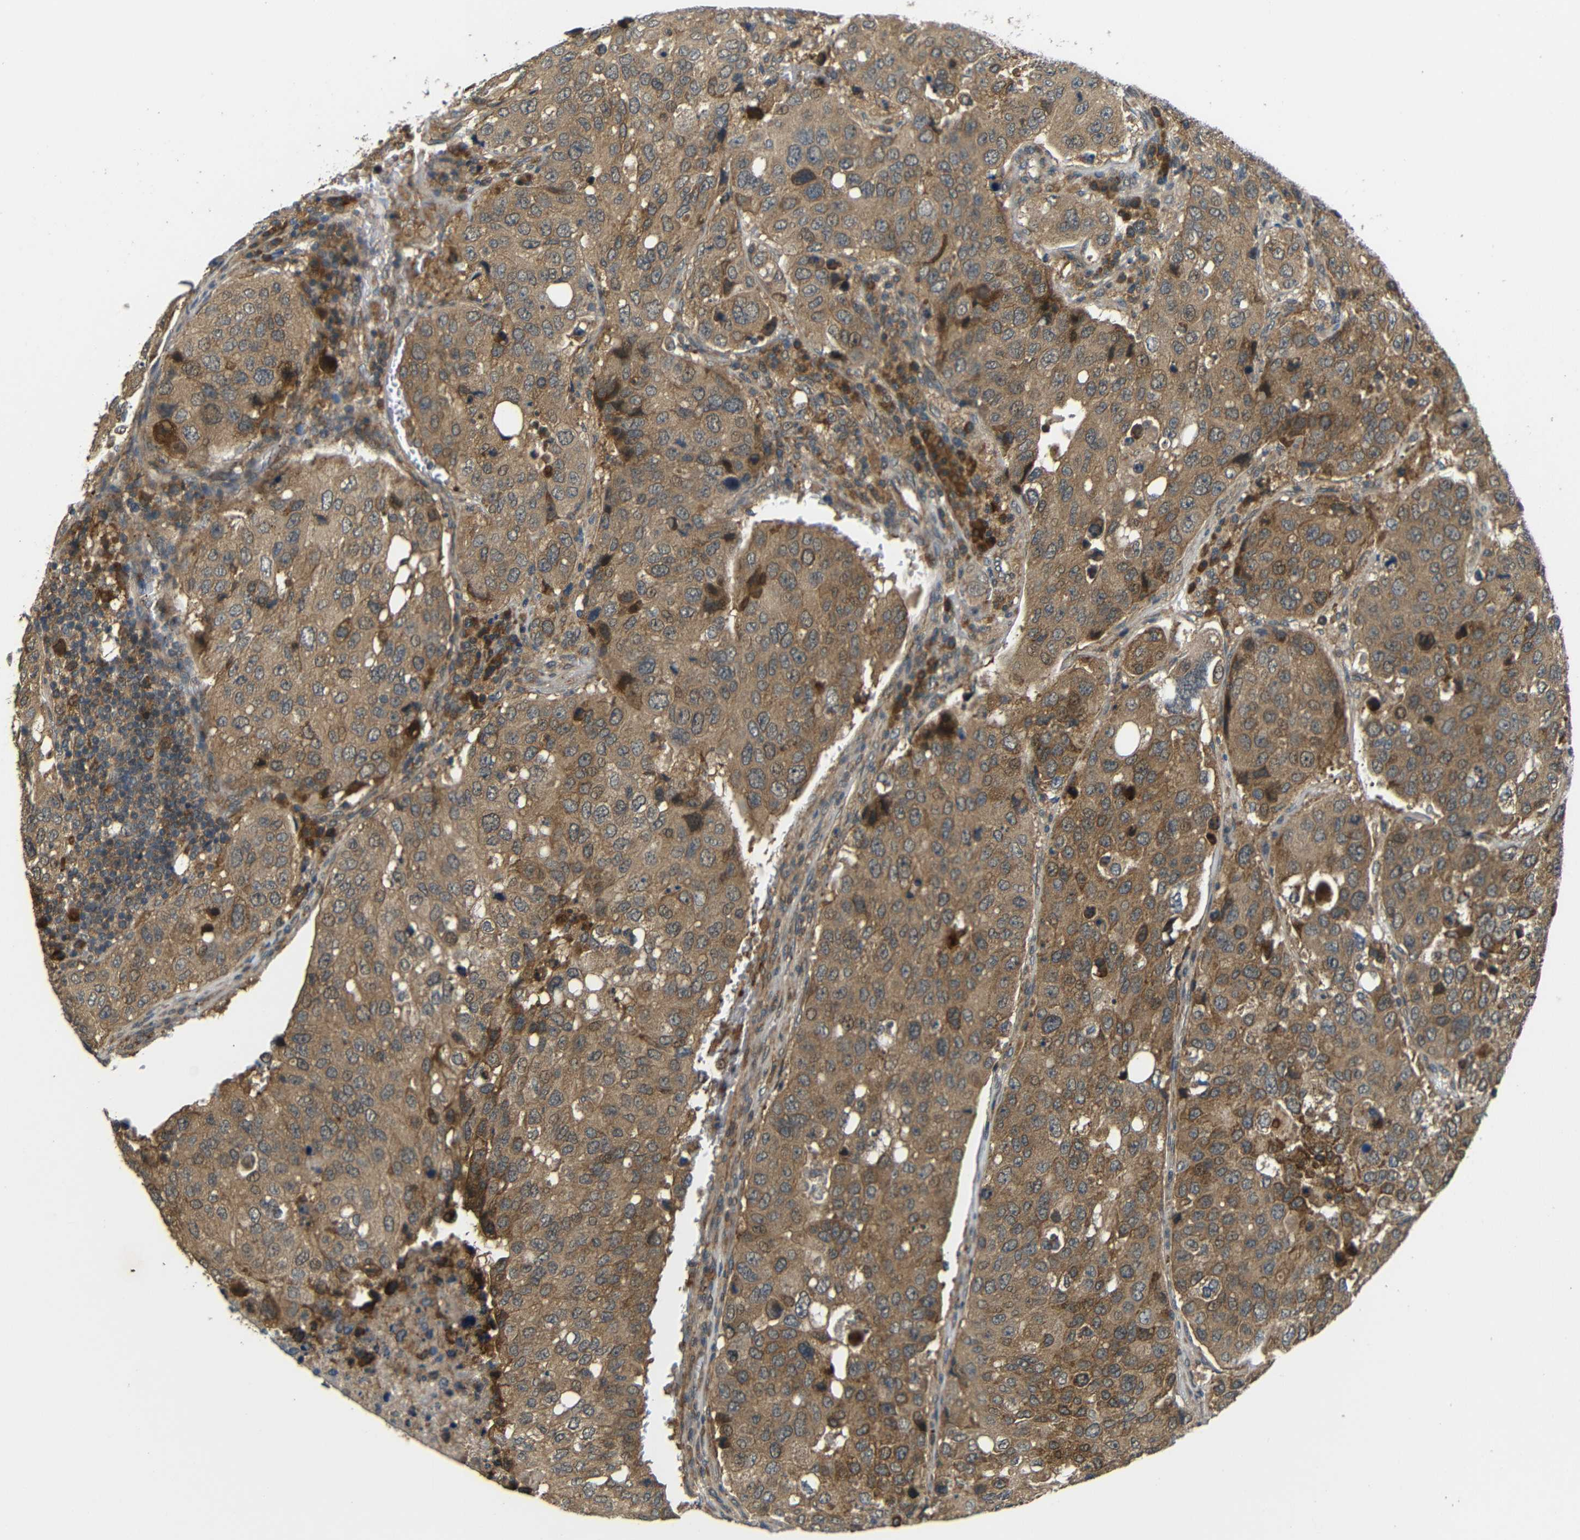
{"staining": {"intensity": "moderate", "quantity": ">75%", "location": "cytoplasmic/membranous"}, "tissue": "urothelial cancer", "cell_type": "Tumor cells", "image_type": "cancer", "snomed": [{"axis": "morphology", "description": "Urothelial carcinoma, High grade"}, {"axis": "topography", "description": "Lymph node"}, {"axis": "topography", "description": "Urinary bladder"}], "caption": "The immunohistochemical stain shows moderate cytoplasmic/membranous expression in tumor cells of urothelial cancer tissue.", "gene": "EPHB2", "patient": {"sex": "male", "age": 51}}